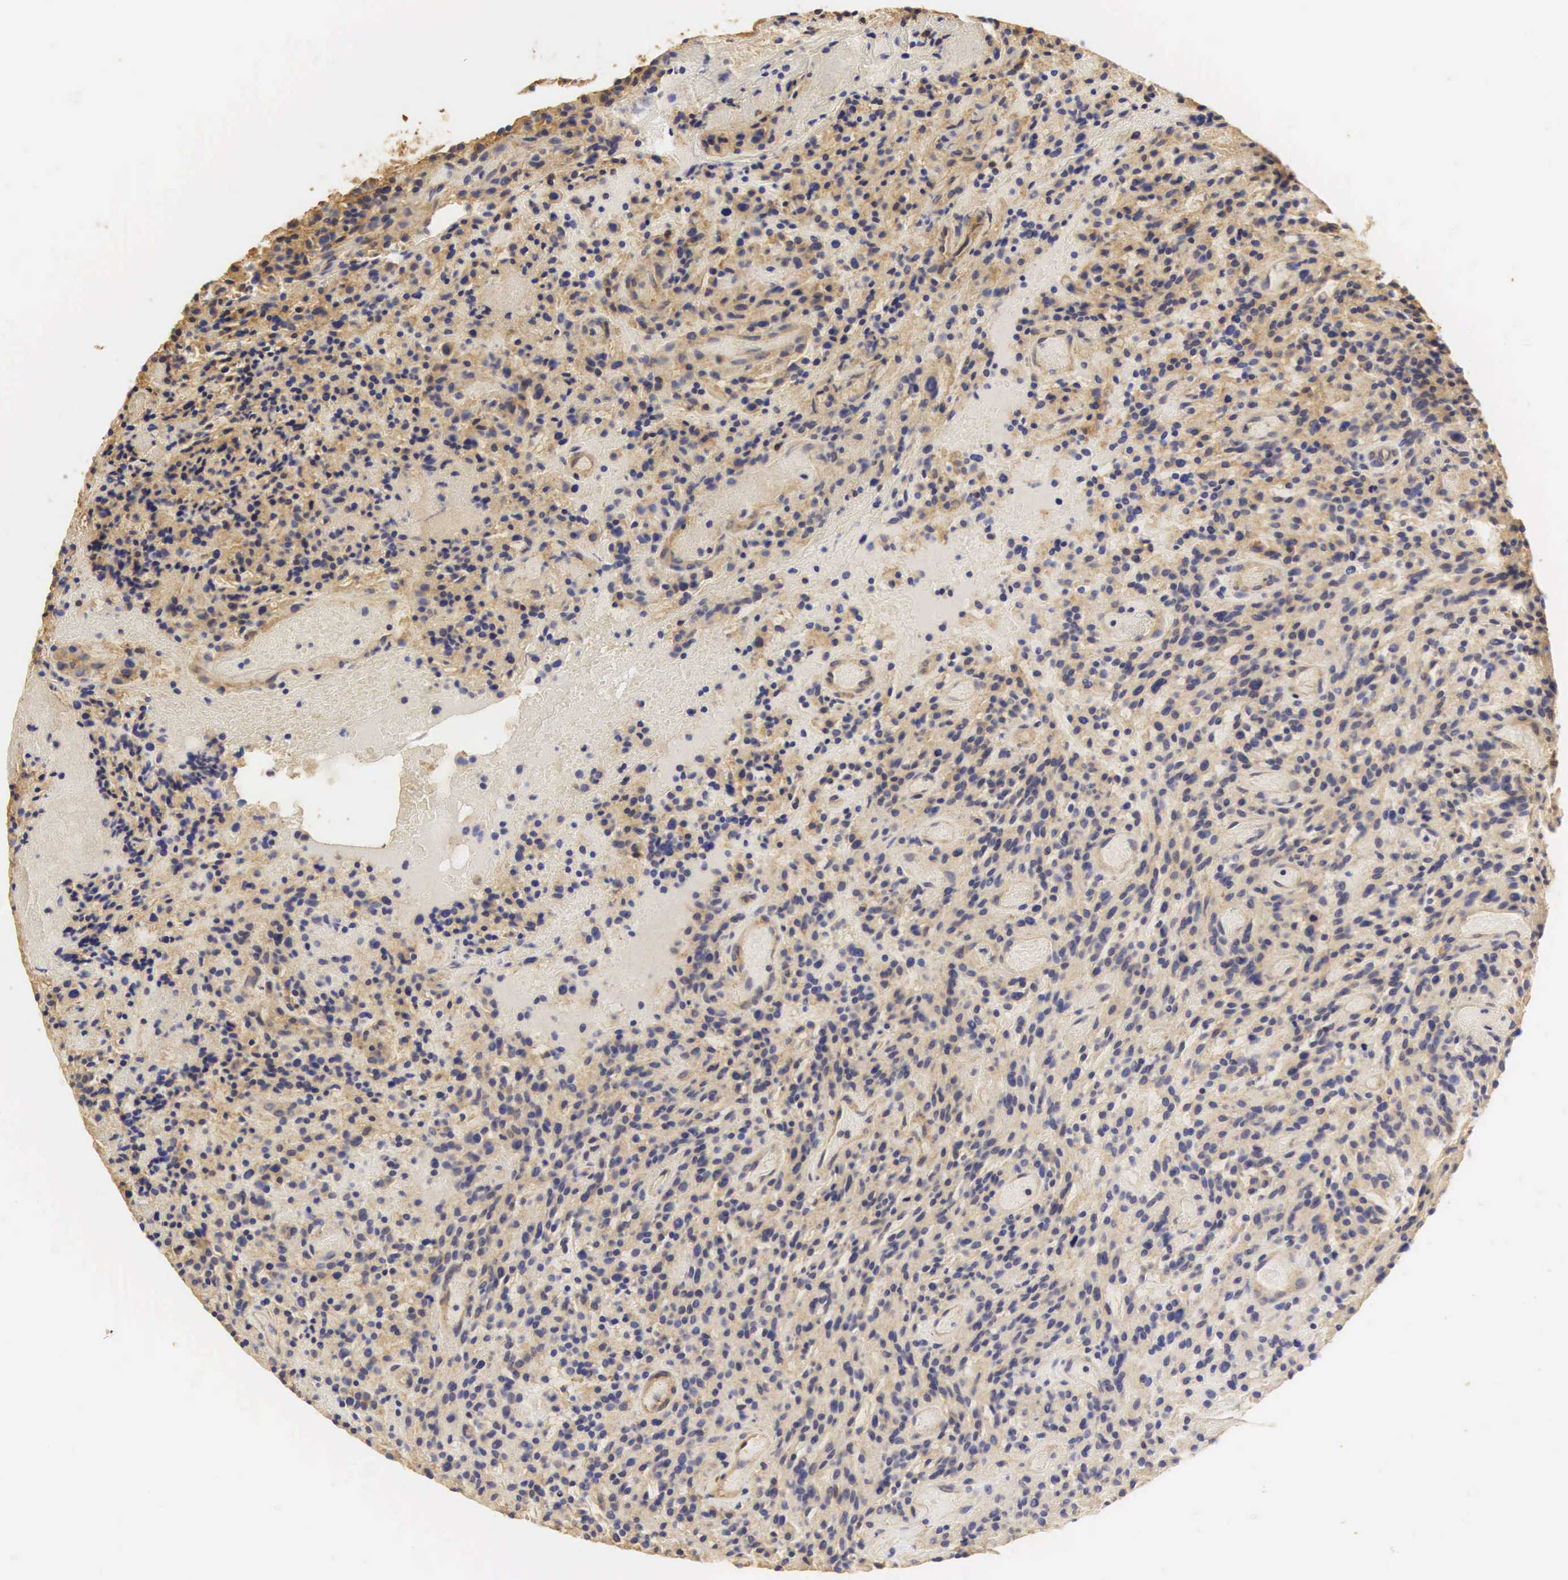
{"staining": {"intensity": "negative", "quantity": "none", "location": "none"}, "tissue": "glioma", "cell_type": "Tumor cells", "image_type": "cancer", "snomed": [{"axis": "morphology", "description": "Glioma, malignant, High grade"}, {"axis": "topography", "description": "Brain"}], "caption": "Tumor cells show no significant protein positivity in glioma.", "gene": "CD99", "patient": {"sex": "female", "age": 13}}